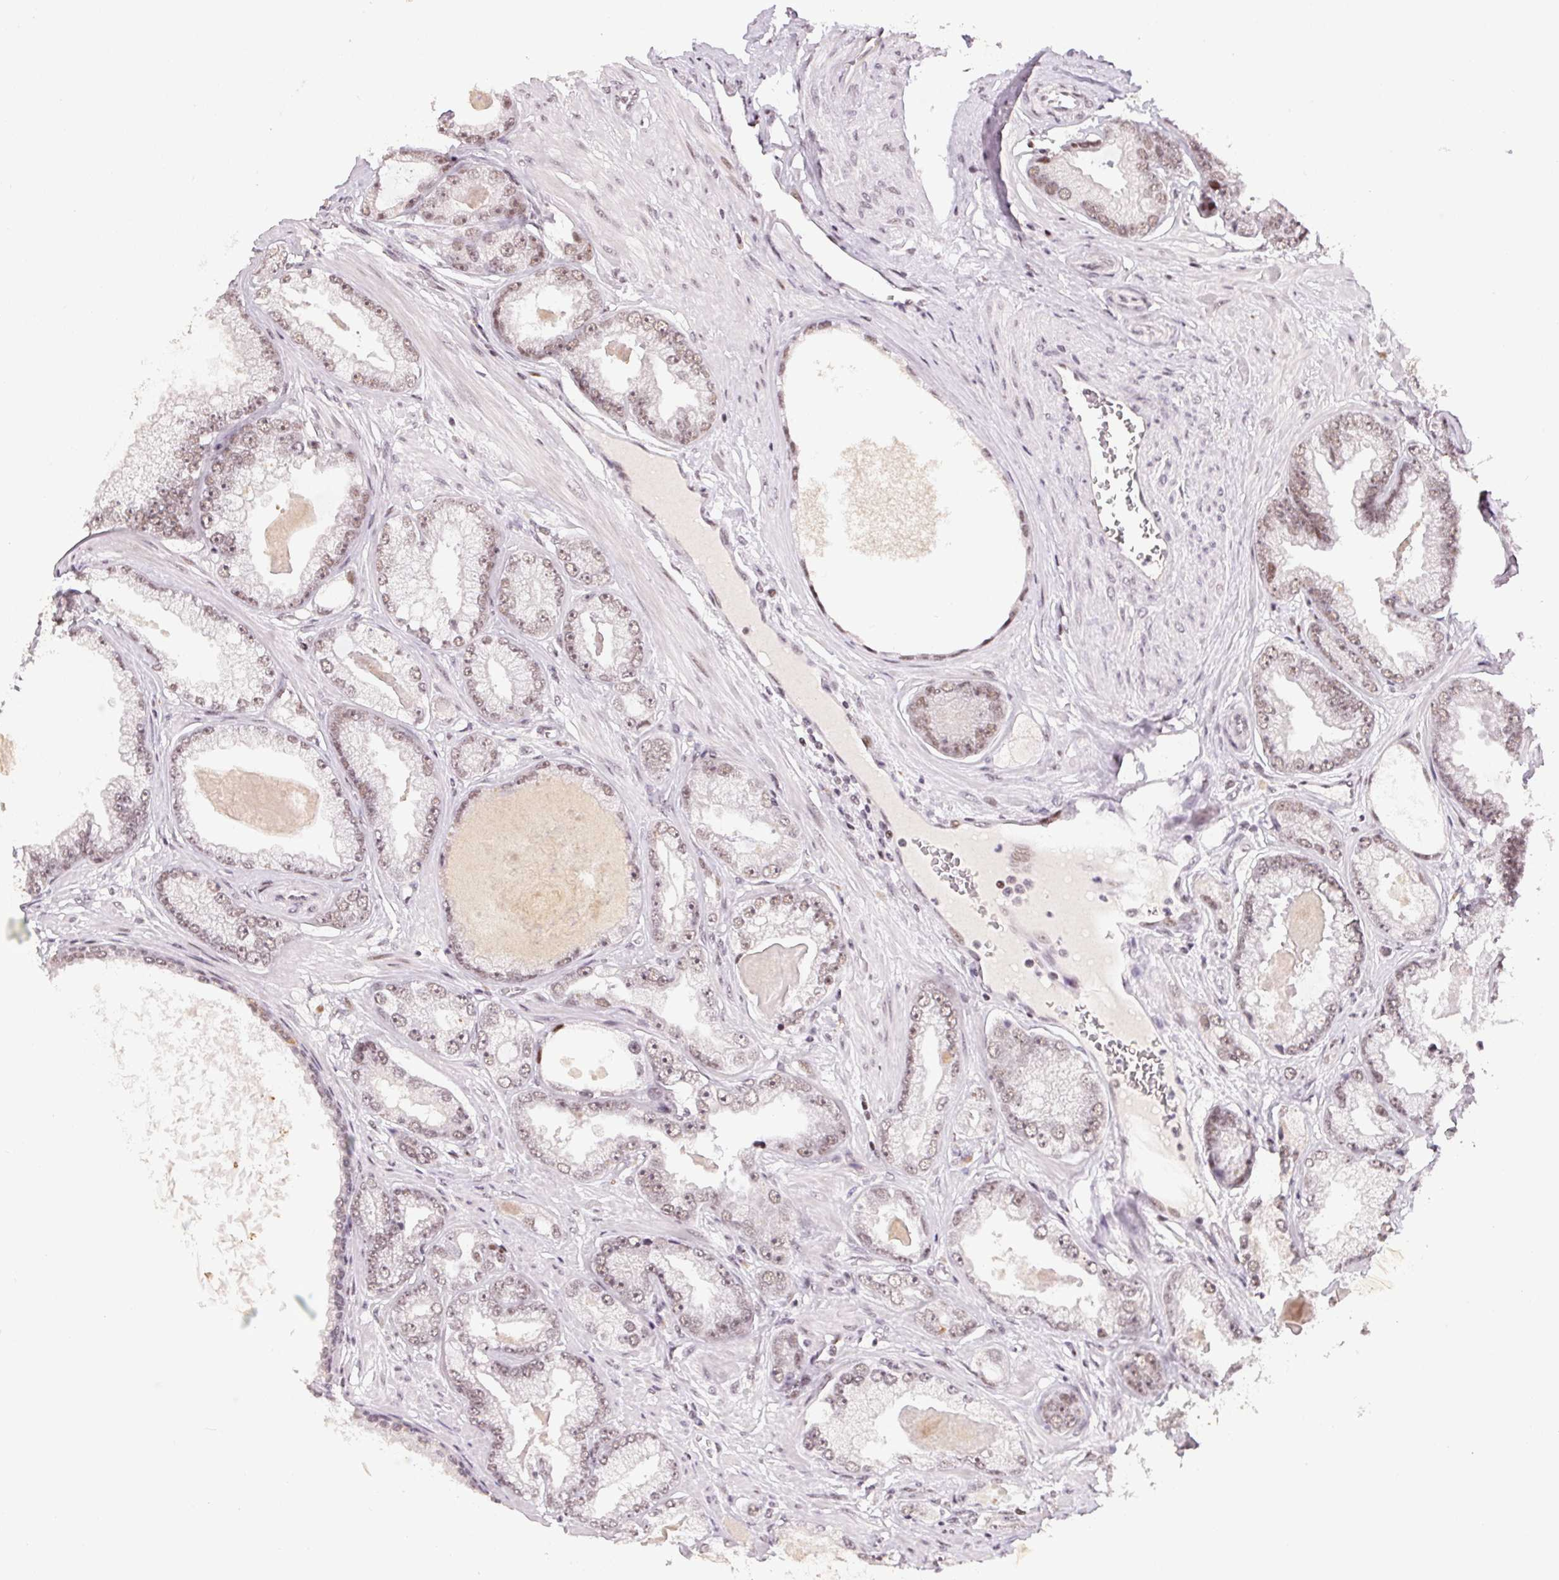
{"staining": {"intensity": "moderate", "quantity": ">75%", "location": "nuclear"}, "tissue": "prostate cancer", "cell_type": "Tumor cells", "image_type": "cancer", "snomed": [{"axis": "morphology", "description": "Adenocarcinoma, Low grade"}, {"axis": "topography", "description": "Prostate"}], "caption": "Immunohistochemistry histopathology image of prostate cancer (low-grade adenocarcinoma) stained for a protein (brown), which exhibits medium levels of moderate nuclear staining in about >75% of tumor cells.", "gene": "KDM4D", "patient": {"sex": "male", "age": 64}}